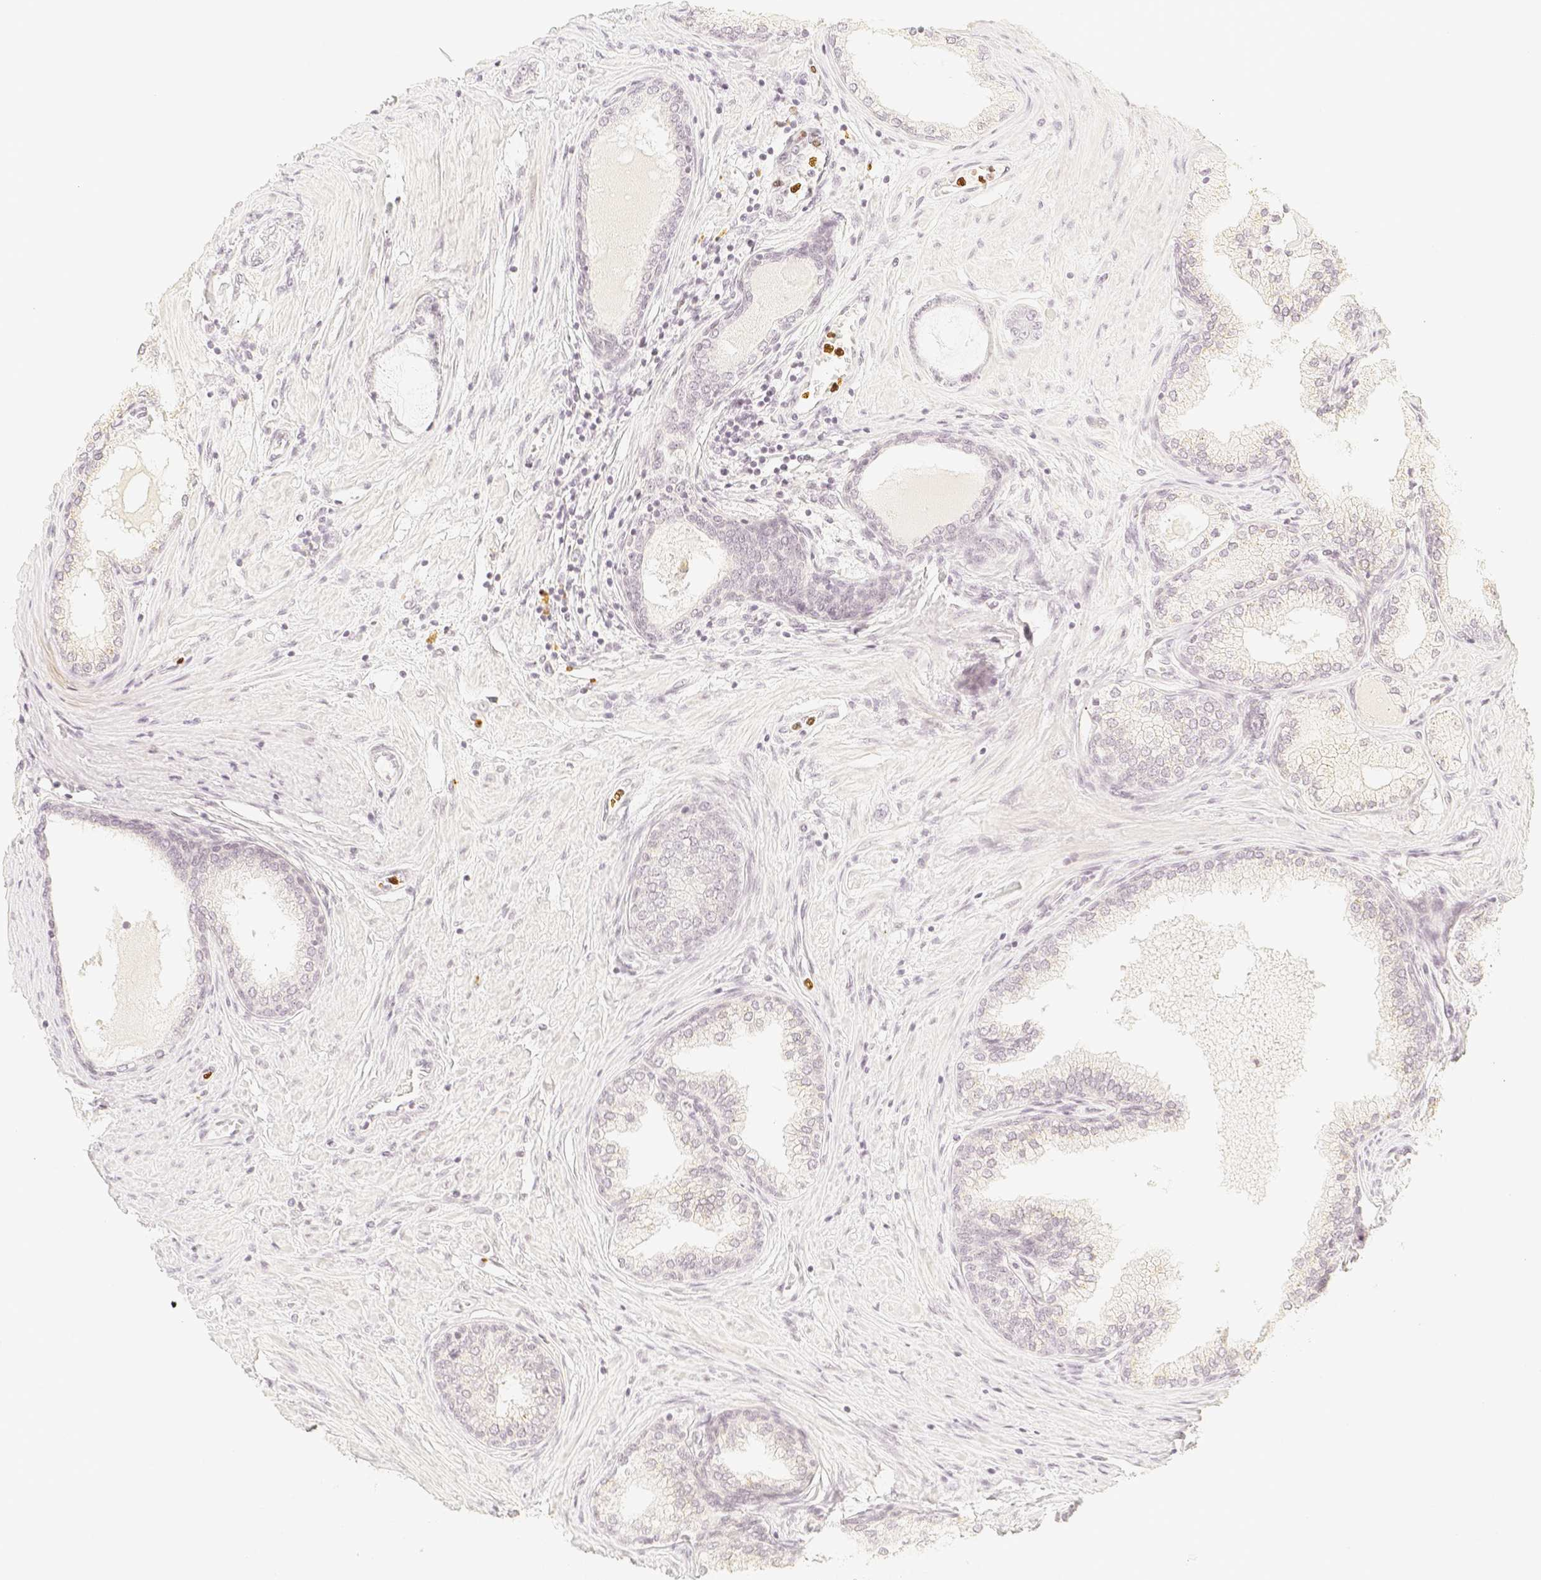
{"staining": {"intensity": "negative", "quantity": "none", "location": "none"}, "tissue": "prostate cancer", "cell_type": "Tumor cells", "image_type": "cancer", "snomed": [{"axis": "morphology", "description": "Adenocarcinoma, Low grade"}, {"axis": "topography", "description": "Prostate"}], "caption": "Immunohistochemical staining of human prostate cancer displays no significant staining in tumor cells.", "gene": "PADI4", "patient": {"sex": "male", "age": 63}}